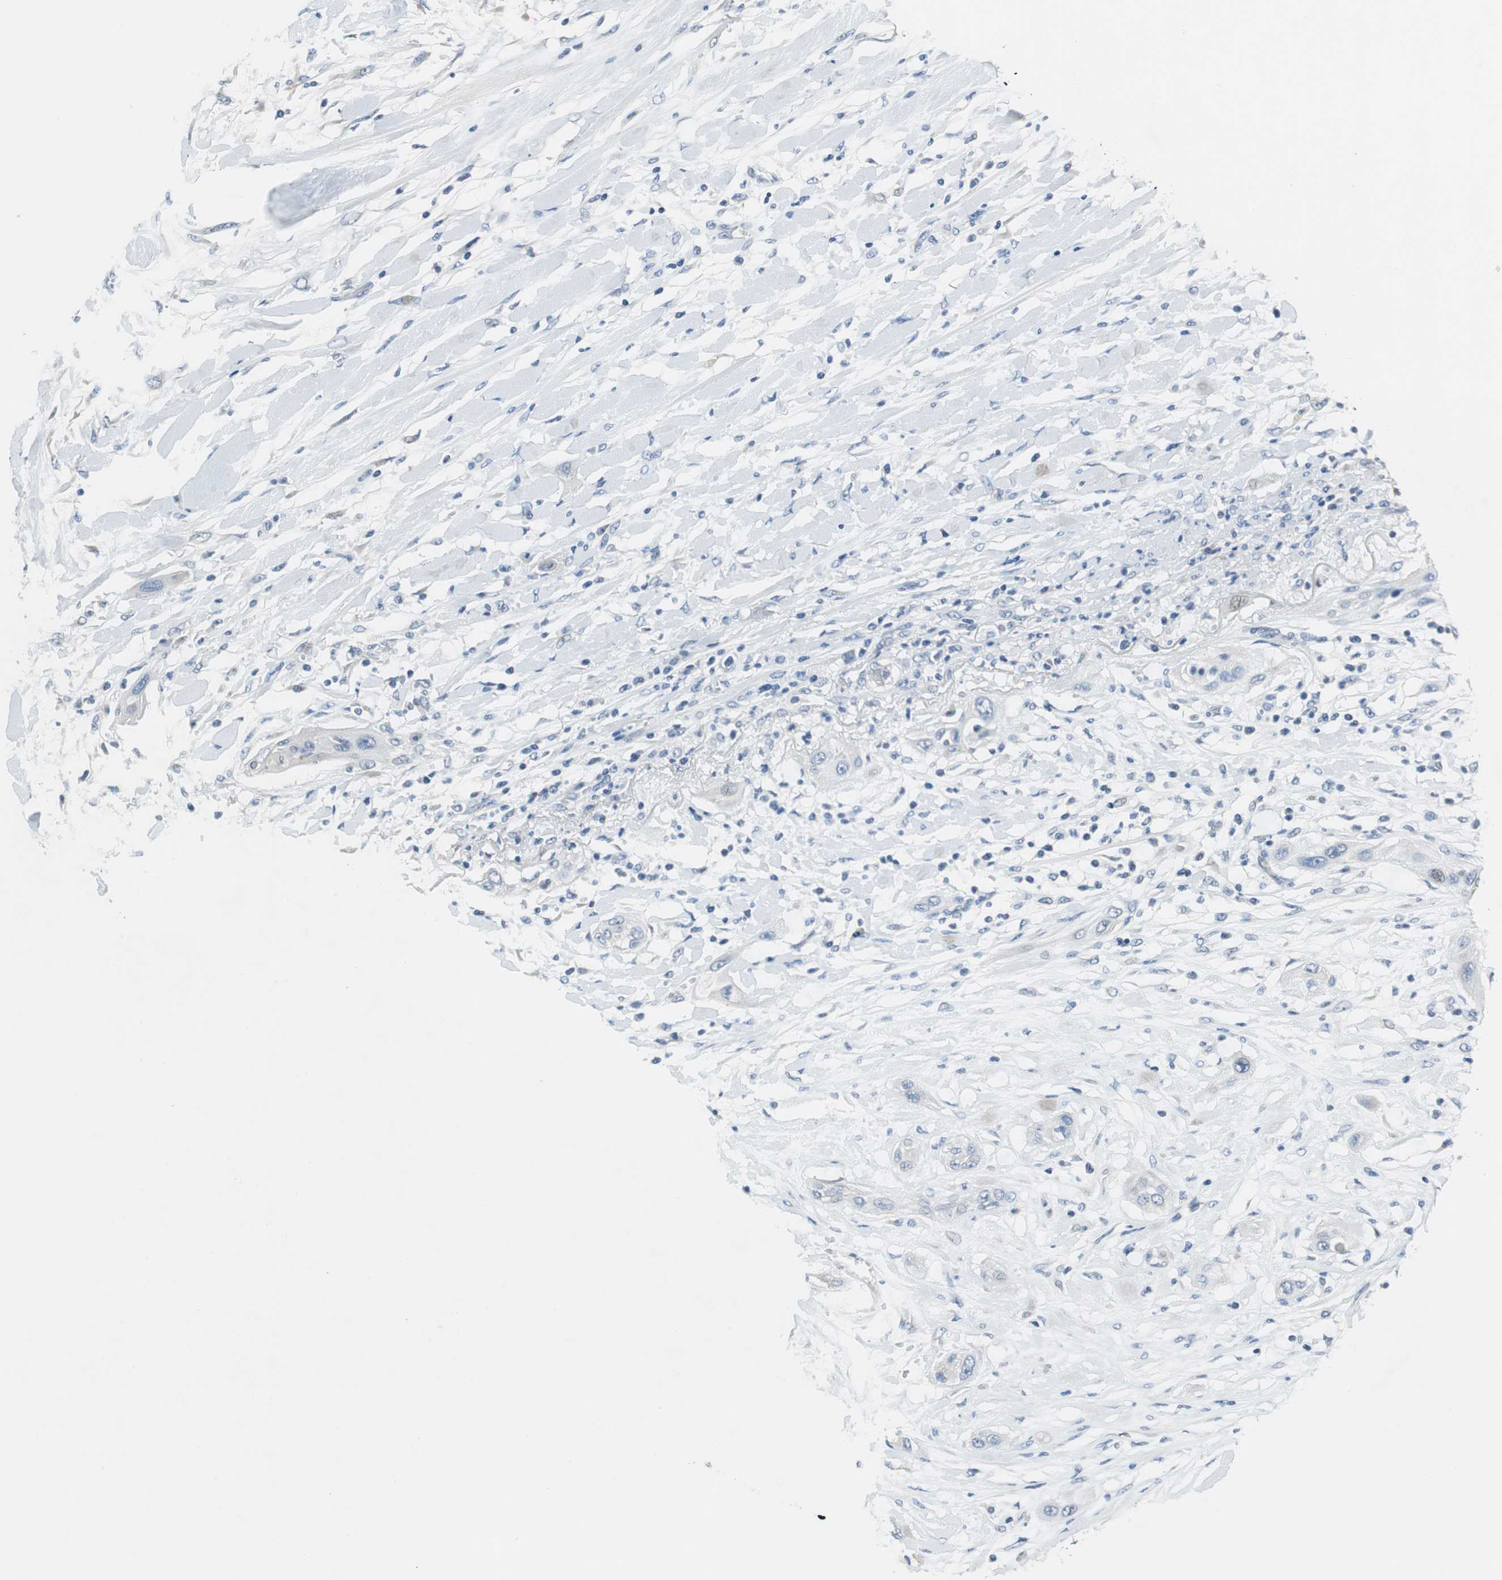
{"staining": {"intensity": "negative", "quantity": "none", "location": "none"}, "tissue": "lung cancer", "cell_type": "Tumor cells", "image_type": "cancer", "snomed": [{"axis": "morphology", "description": "Squamous cell carcinoma, NOS"}, {"axis": "topography", "description": "Lung"}], "caption": "Lung cancer stained for a protein using IHC displays no positivity tumor cells.", "gene": "FADS2", "patient": {"sex": "female", "age": 47}}